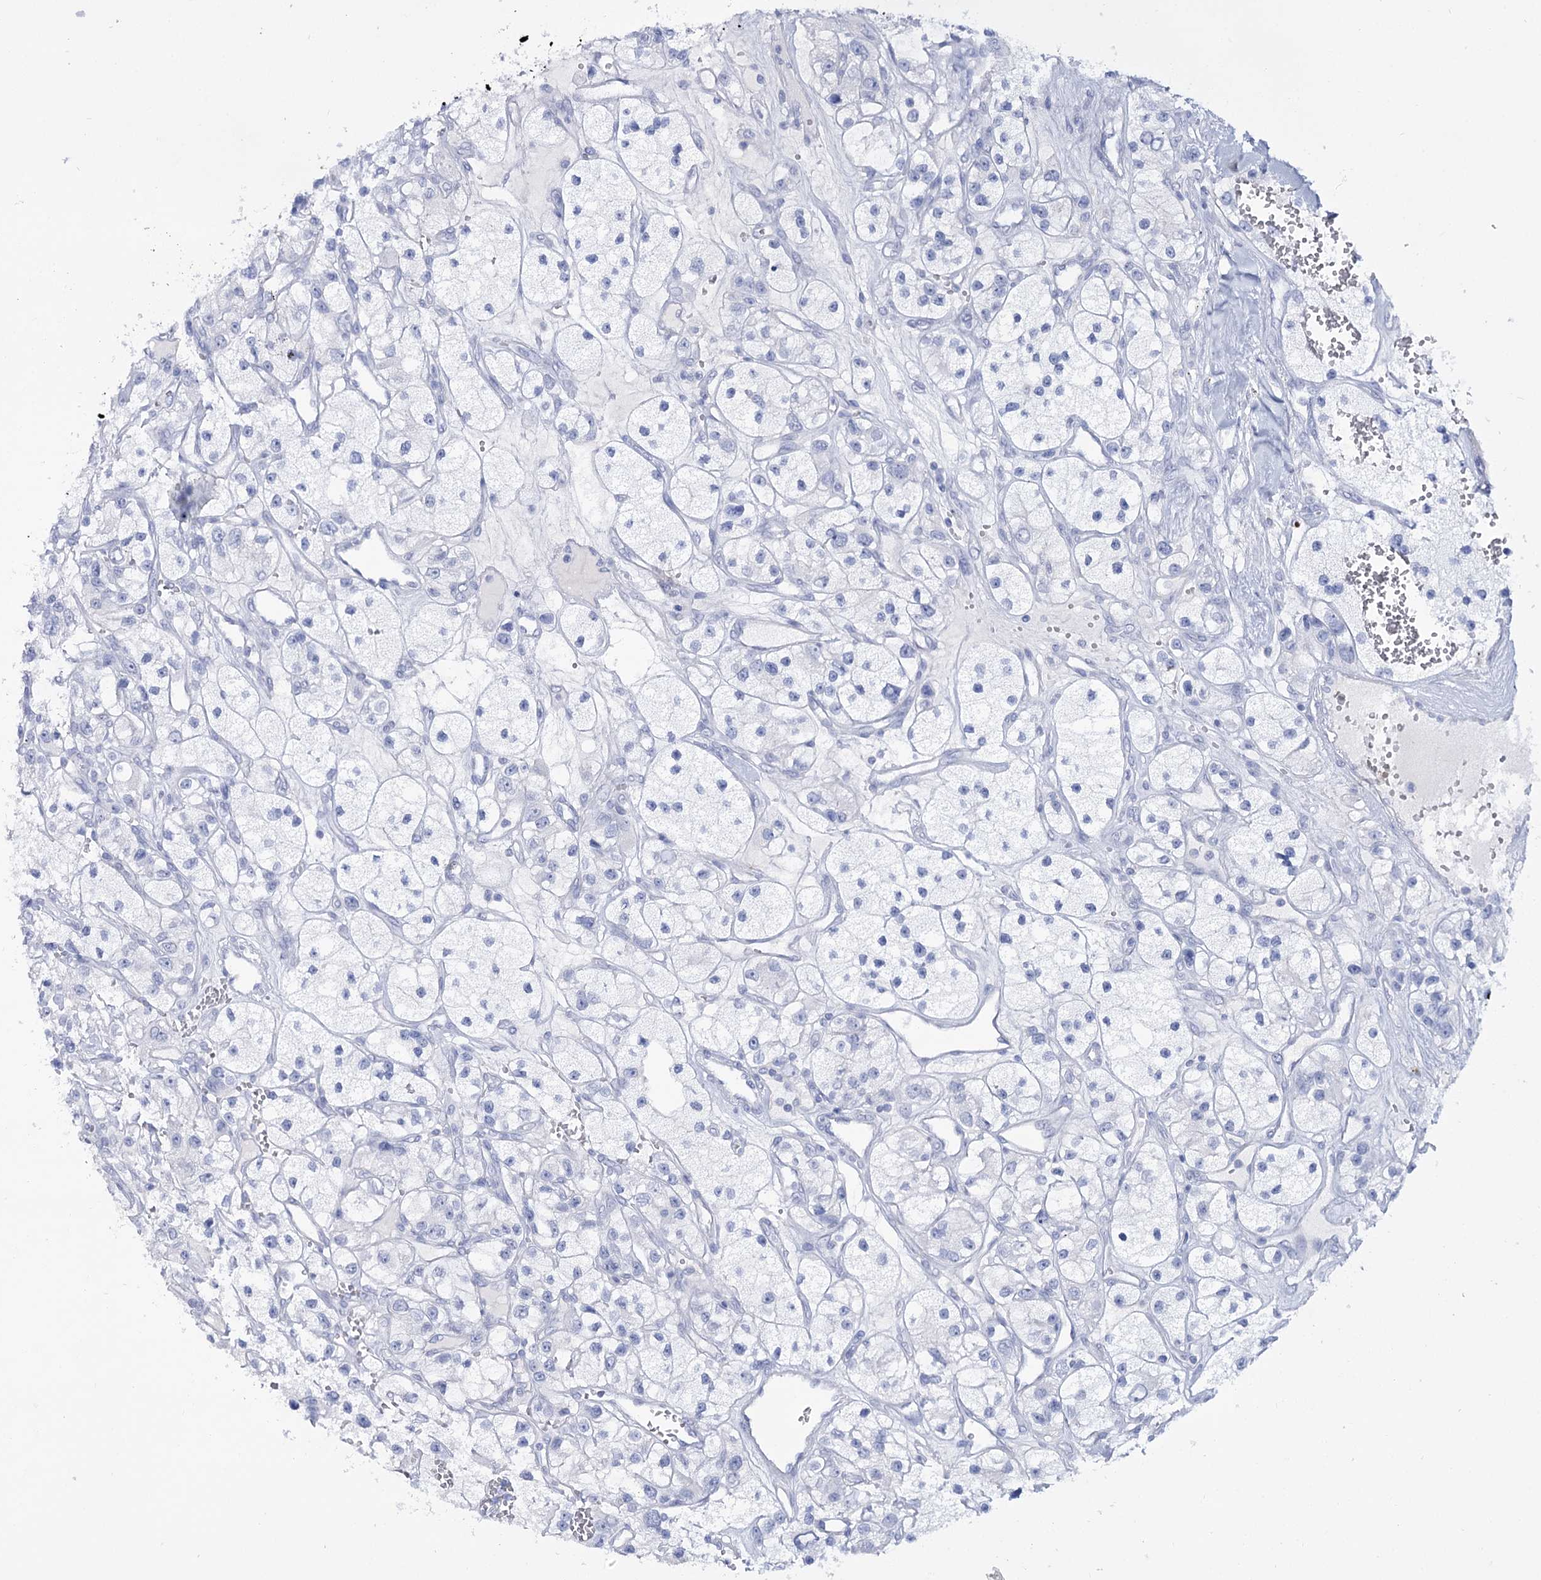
{"staining": {"intensity": "negative", "quantity": "none", "location": "none"}, "tissue": "renal cancer", "cell_type": "Tumor cells", "image_type": "cancer", "snomed": [{"axis": "morphology", "description": "Adenocarcinoma, NOS"}, {"axis": "topography", "description": "Kidney"}], "caption": "A high-resolution image shows immunohistochemistry (IHC) staining of adenocarcinoma (renal), which demonstrates no significant expression in tumor cells.", "gene": "RNF186", "patient": {"sex": "female", "age": 57}}